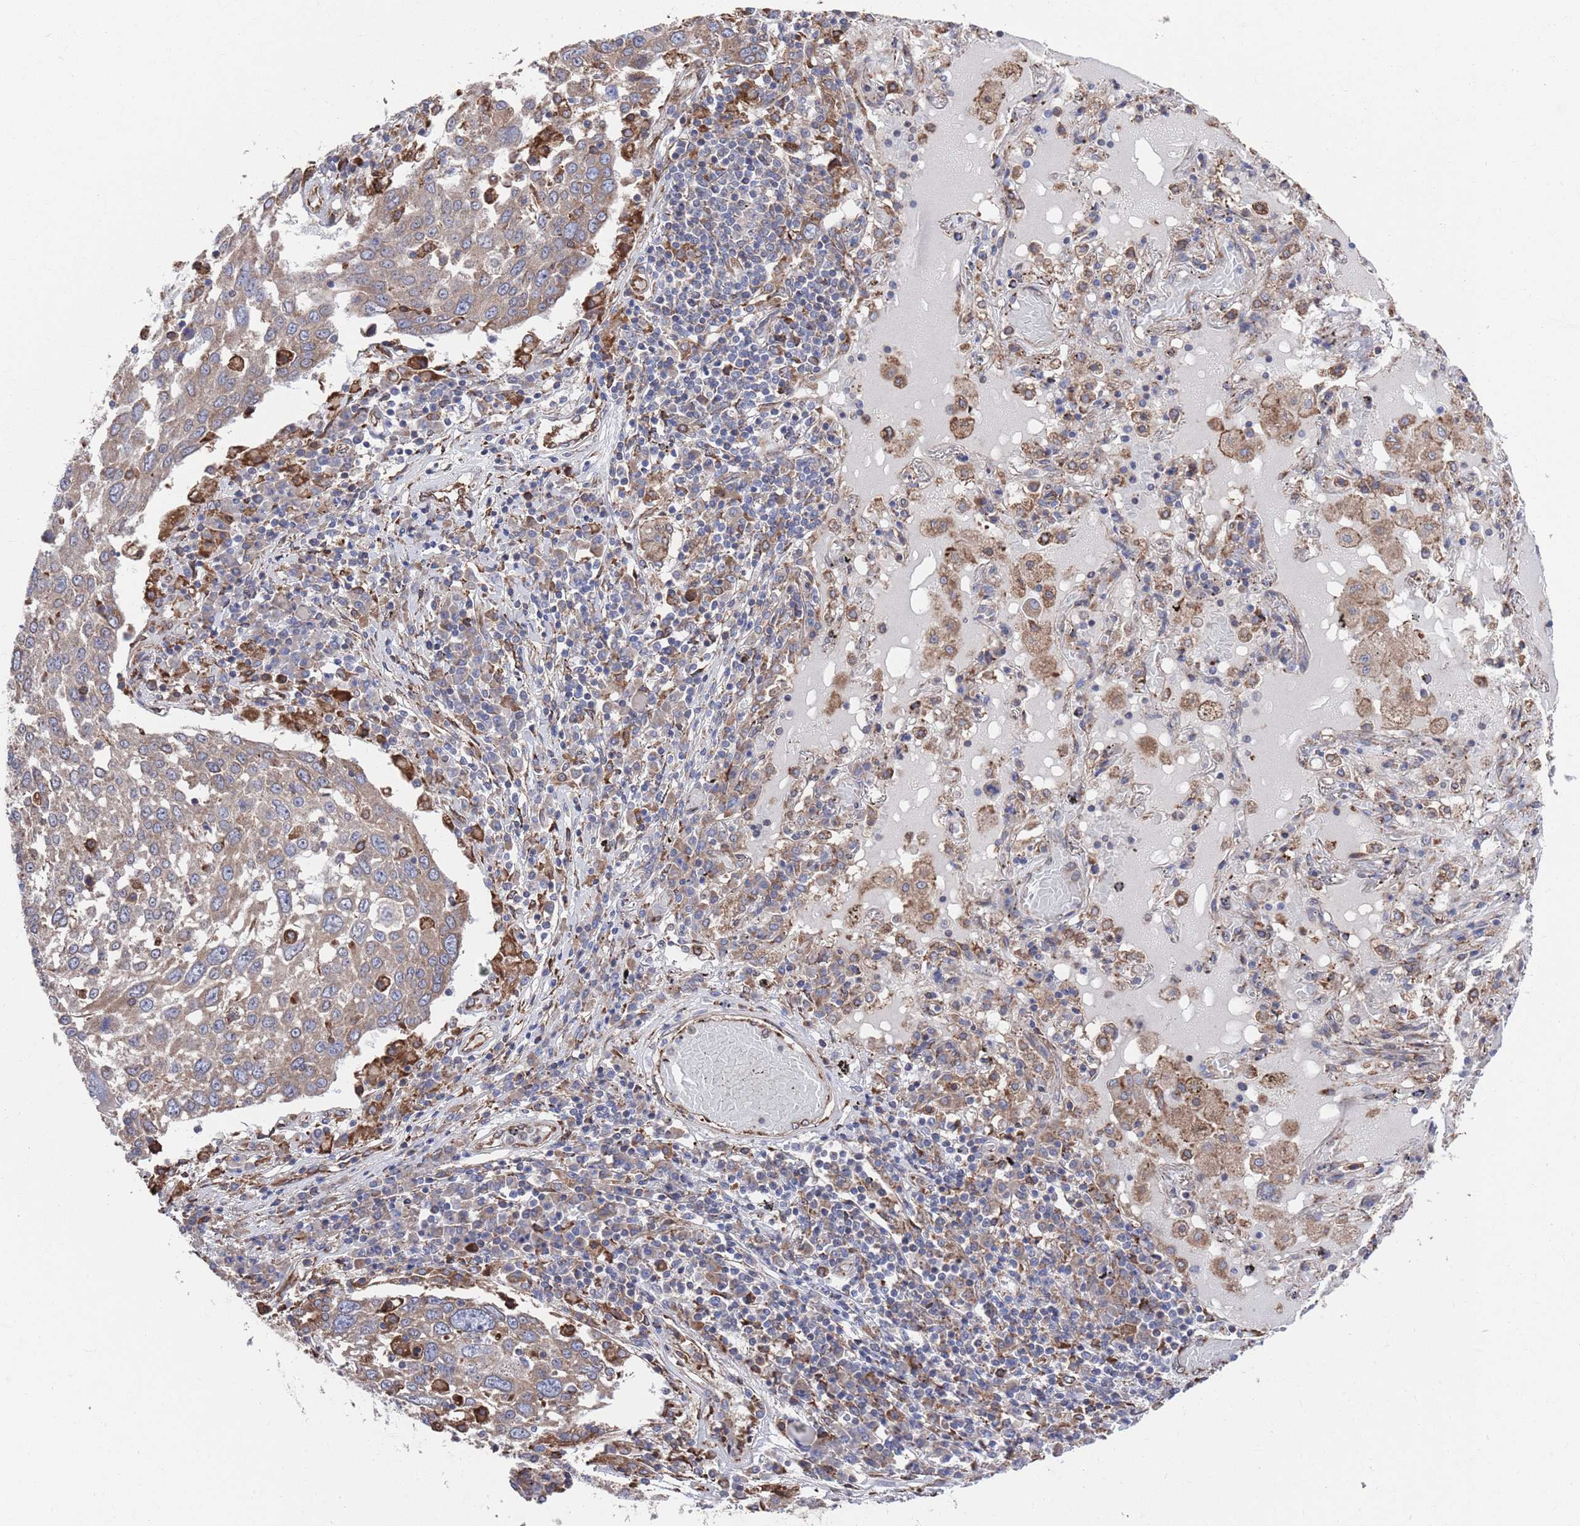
{"staining": {"intensity": "weak", "quantity": "25%-75%", "location": "cytoplasmic/membranous"}, "tissue": "lung cancer", "cell_type": "Tumor cells", "image_type": "cancer", "snomed": [{"axis": "morphology", "description": "Squamous cell carcinoma, NOS"}, {"axis": "topography", "description": "Lung"}], "caption": "An immunohistochemistry histopathology image of tumor tissue is shown. Protein staining in brown highlights weak cytoplasmic/membranous positivity in squamous cell carcinoma (lung) within tumor cells. (Brightfield microscopy of DAB IHC at high magnification).", "gene": "GID8", "patient": {"sex": "male", "age": 65}}